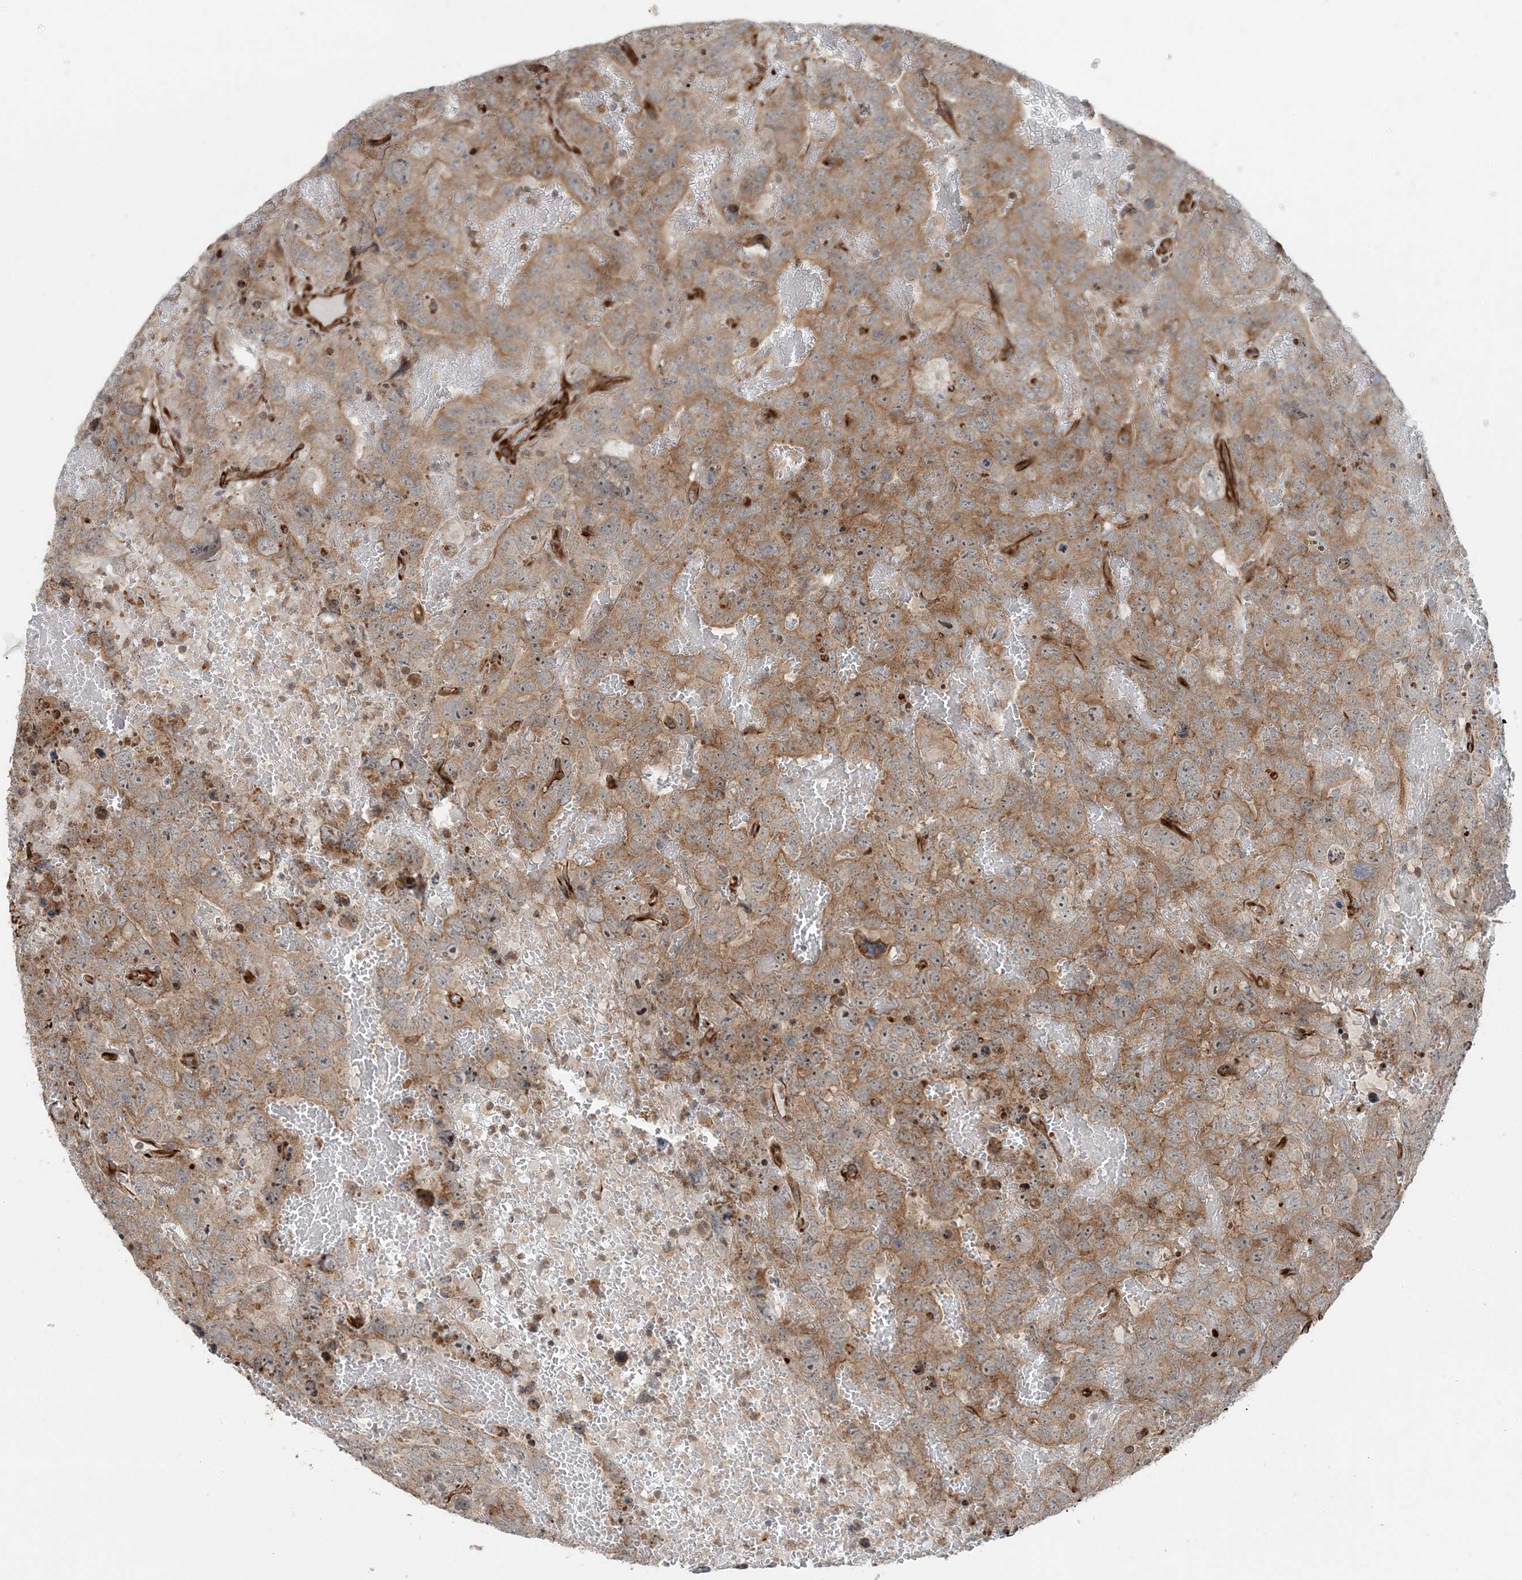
{"staining": {"intensity": "moderate", "quantity": ">75%", "location": "cytoplasmic/membranous"}, "tissue": "testis cancer", "cell_type": "Tumor cells", "image_type": "cancer", "snomed": [{"axis": "morphology", "description": "Carcinoma, Embryonal, NOS"}, {"axis": "topography", "description": "Testis"}], "caption": "A micrograph of human testis cancer stained for a protein shows moderate cytoplasmic/membranous brown staining in tumor cells.", "gene": "EDEM2", "patient": {"sex": "male", "age": 45}}